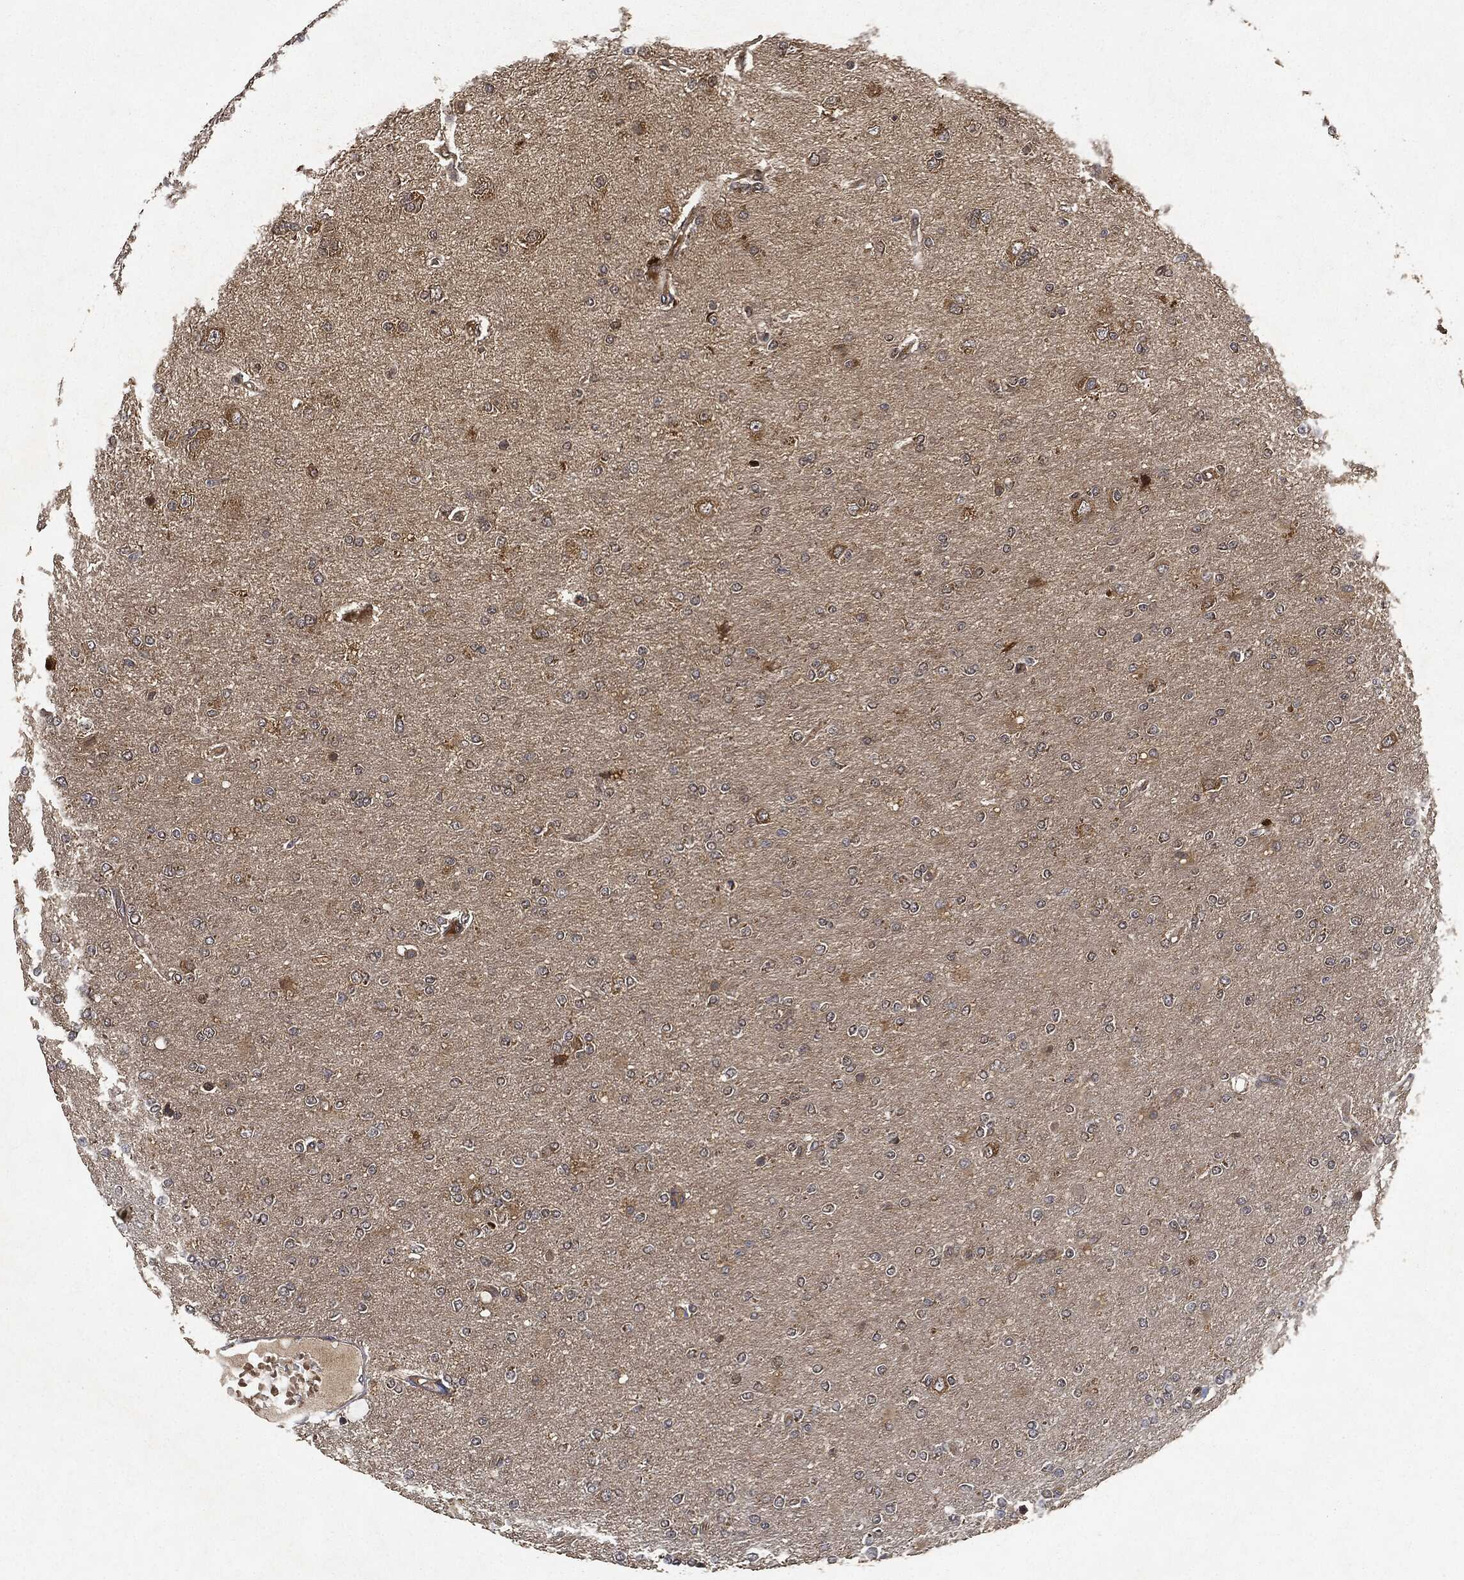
{"staining": {"intensity": "negative", "quantity": "none", "location": "none"}, "tissue": "glioma", "cell_type": "Tumor cells", "image_type": "cancer", "snomed": [{"axis": "morphology", "description": "Glioma, malignant, High grade"}, {"axis": "topography", "description": "Cerebral cortex"}], "caption": "Human glioma stained for a protein using immunohistochemistry (IHC) shows no expression in tumor cells.", "gene": "MLST8", "patient": {"sex": "male", "age": 70}}